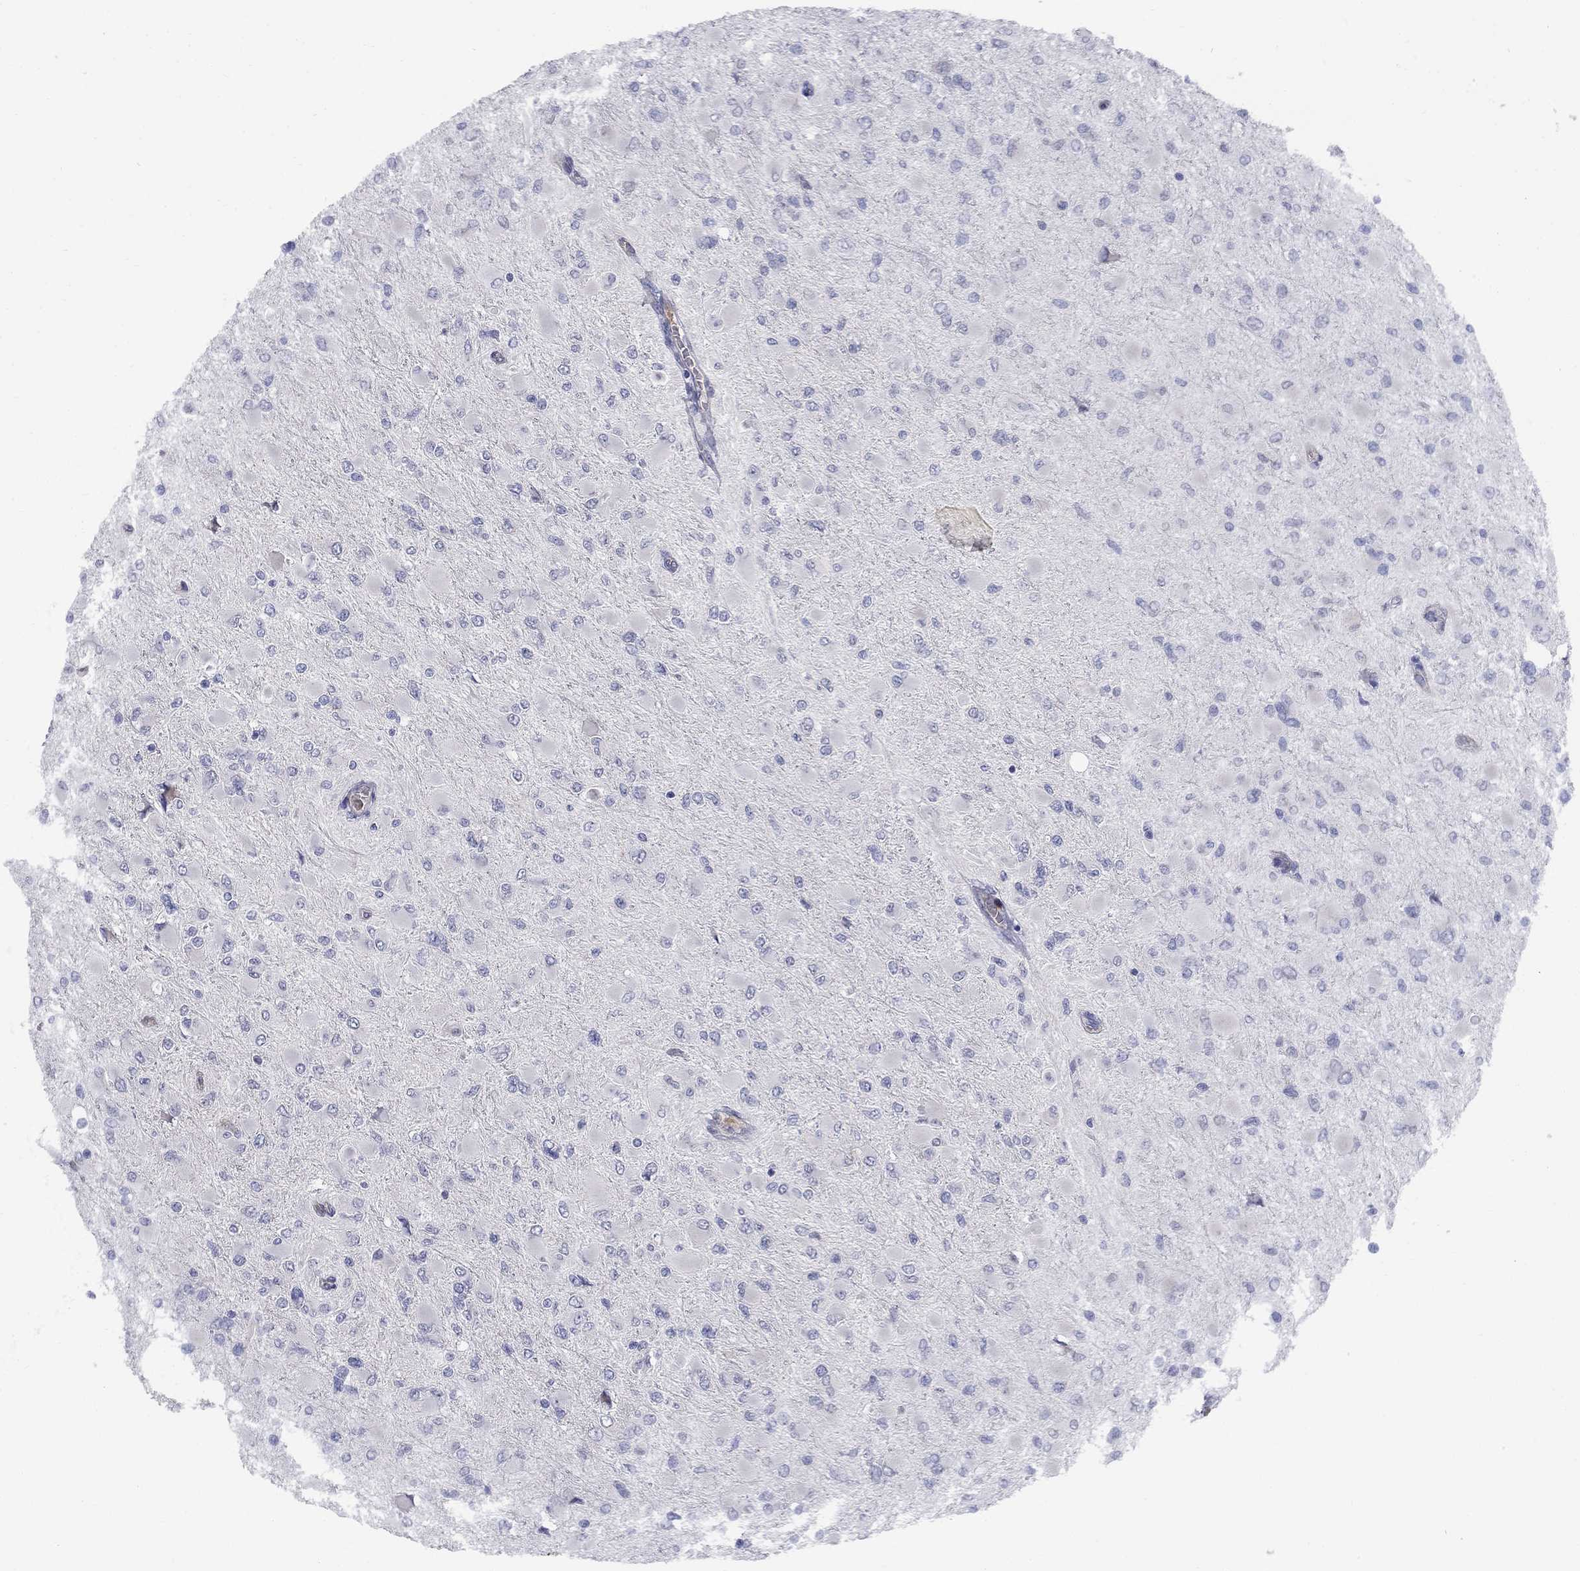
{"staining": {"intensity": "negative", "quantity": "none", "location": "none"}, "tissue": "glioma", "cell_type": "Tumor cells", "image_type": "cancer", "snomed": [{"axis": "morphology", "description": "Glioma, malignant, High grade"}, {"axis": "topography", "description": "Cerebral cortex"}], "caption": "Glioma was stained to show a protein in brown. There is no significant staining in tumor cells.", "gene": "SLC1A1", "patient": {"sex": "female", "age": 36}}